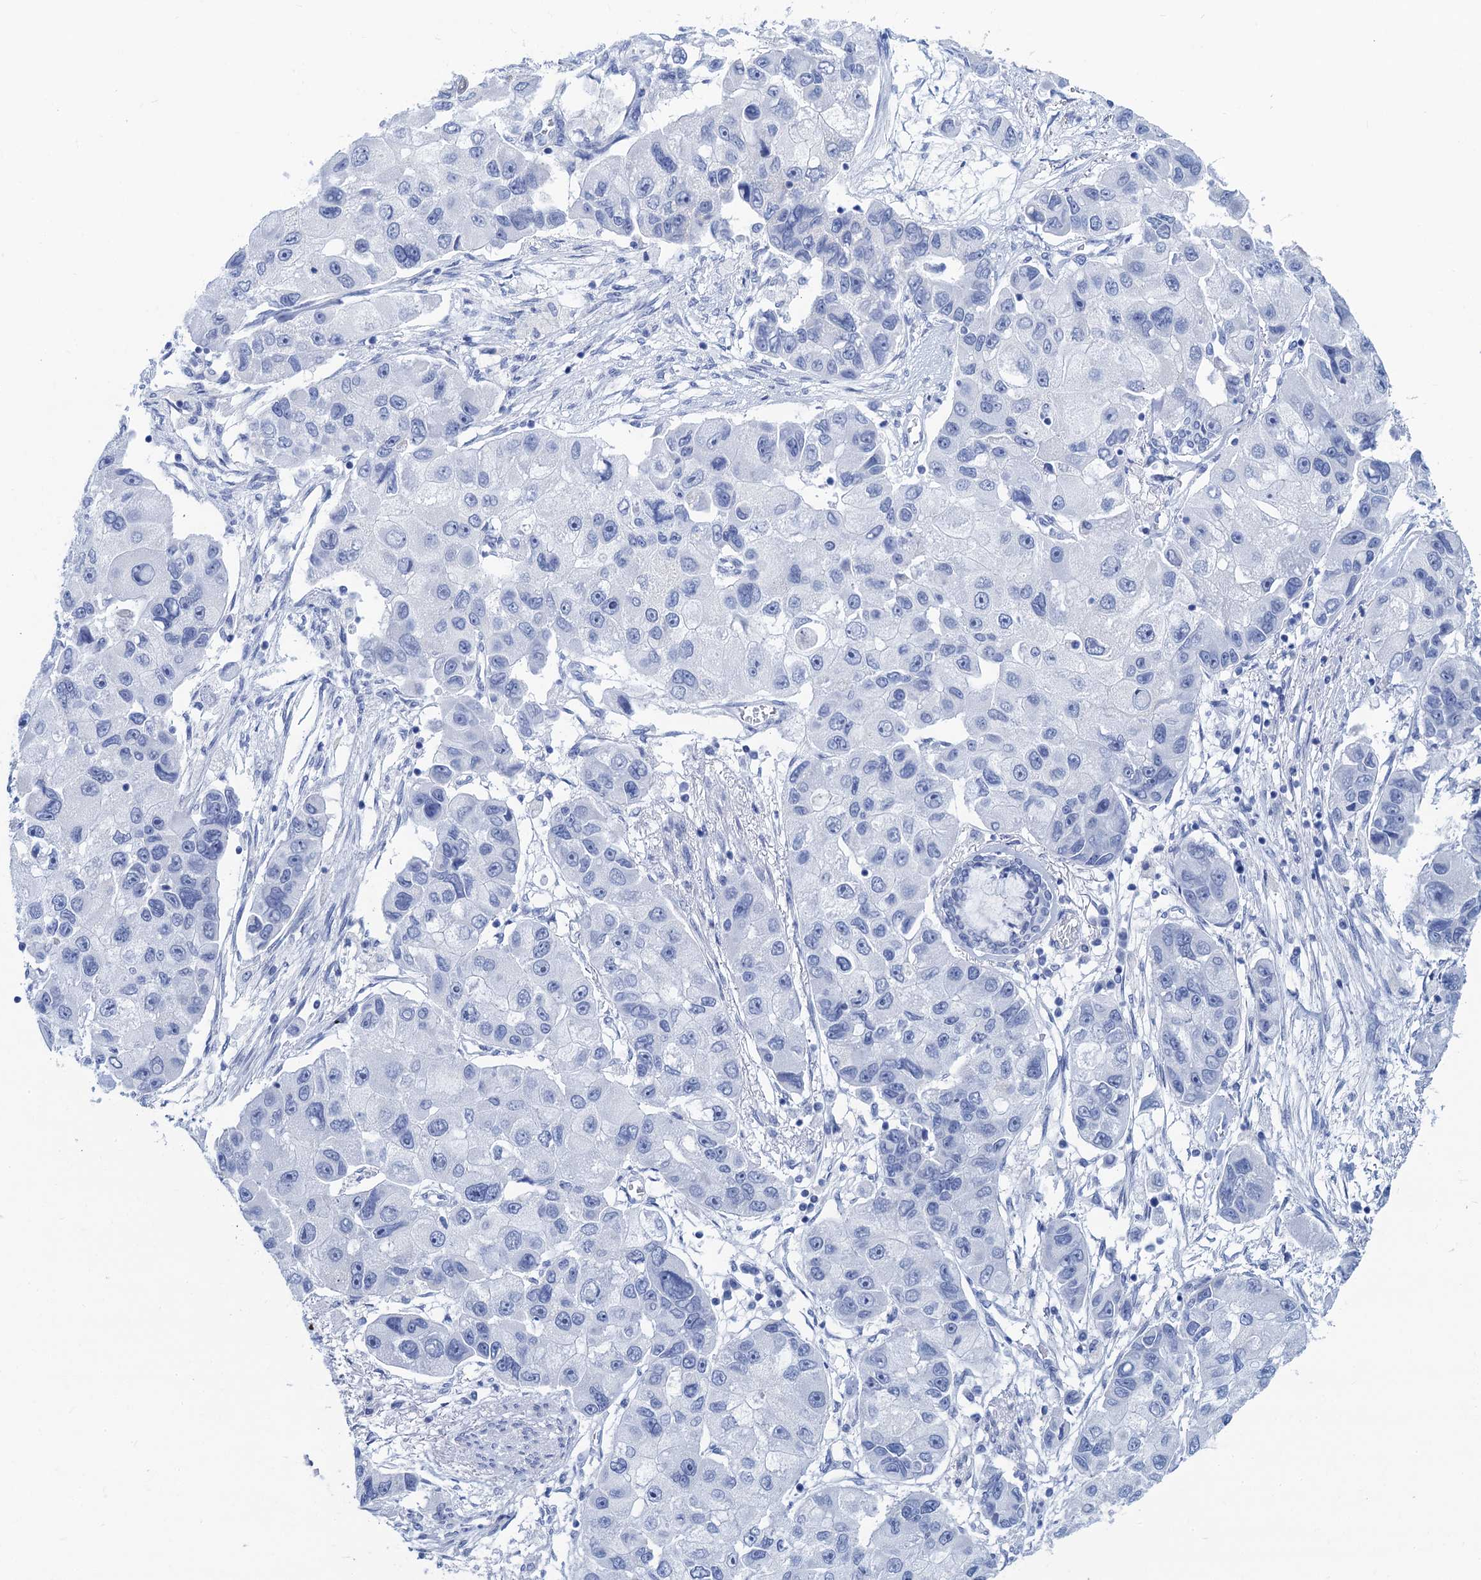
{"staining": {"intensity": "negative", "quantity": "none", "location": "none"}, "tissue": "lung cancer", "cell_type": "Tumor cells", "image_type": "cancer", "snomed": [{"axis": "morphology", "description": "Adenocarcinoma, NOS"}, {"axis": "topography", "description": "Lung"}], "caption": "Histopathology image shows no protein expression in tumor cells of lung adenocarcinoma tissue.", "gene": "CABYR", "patient": {"sex": "female", "age": 54}}